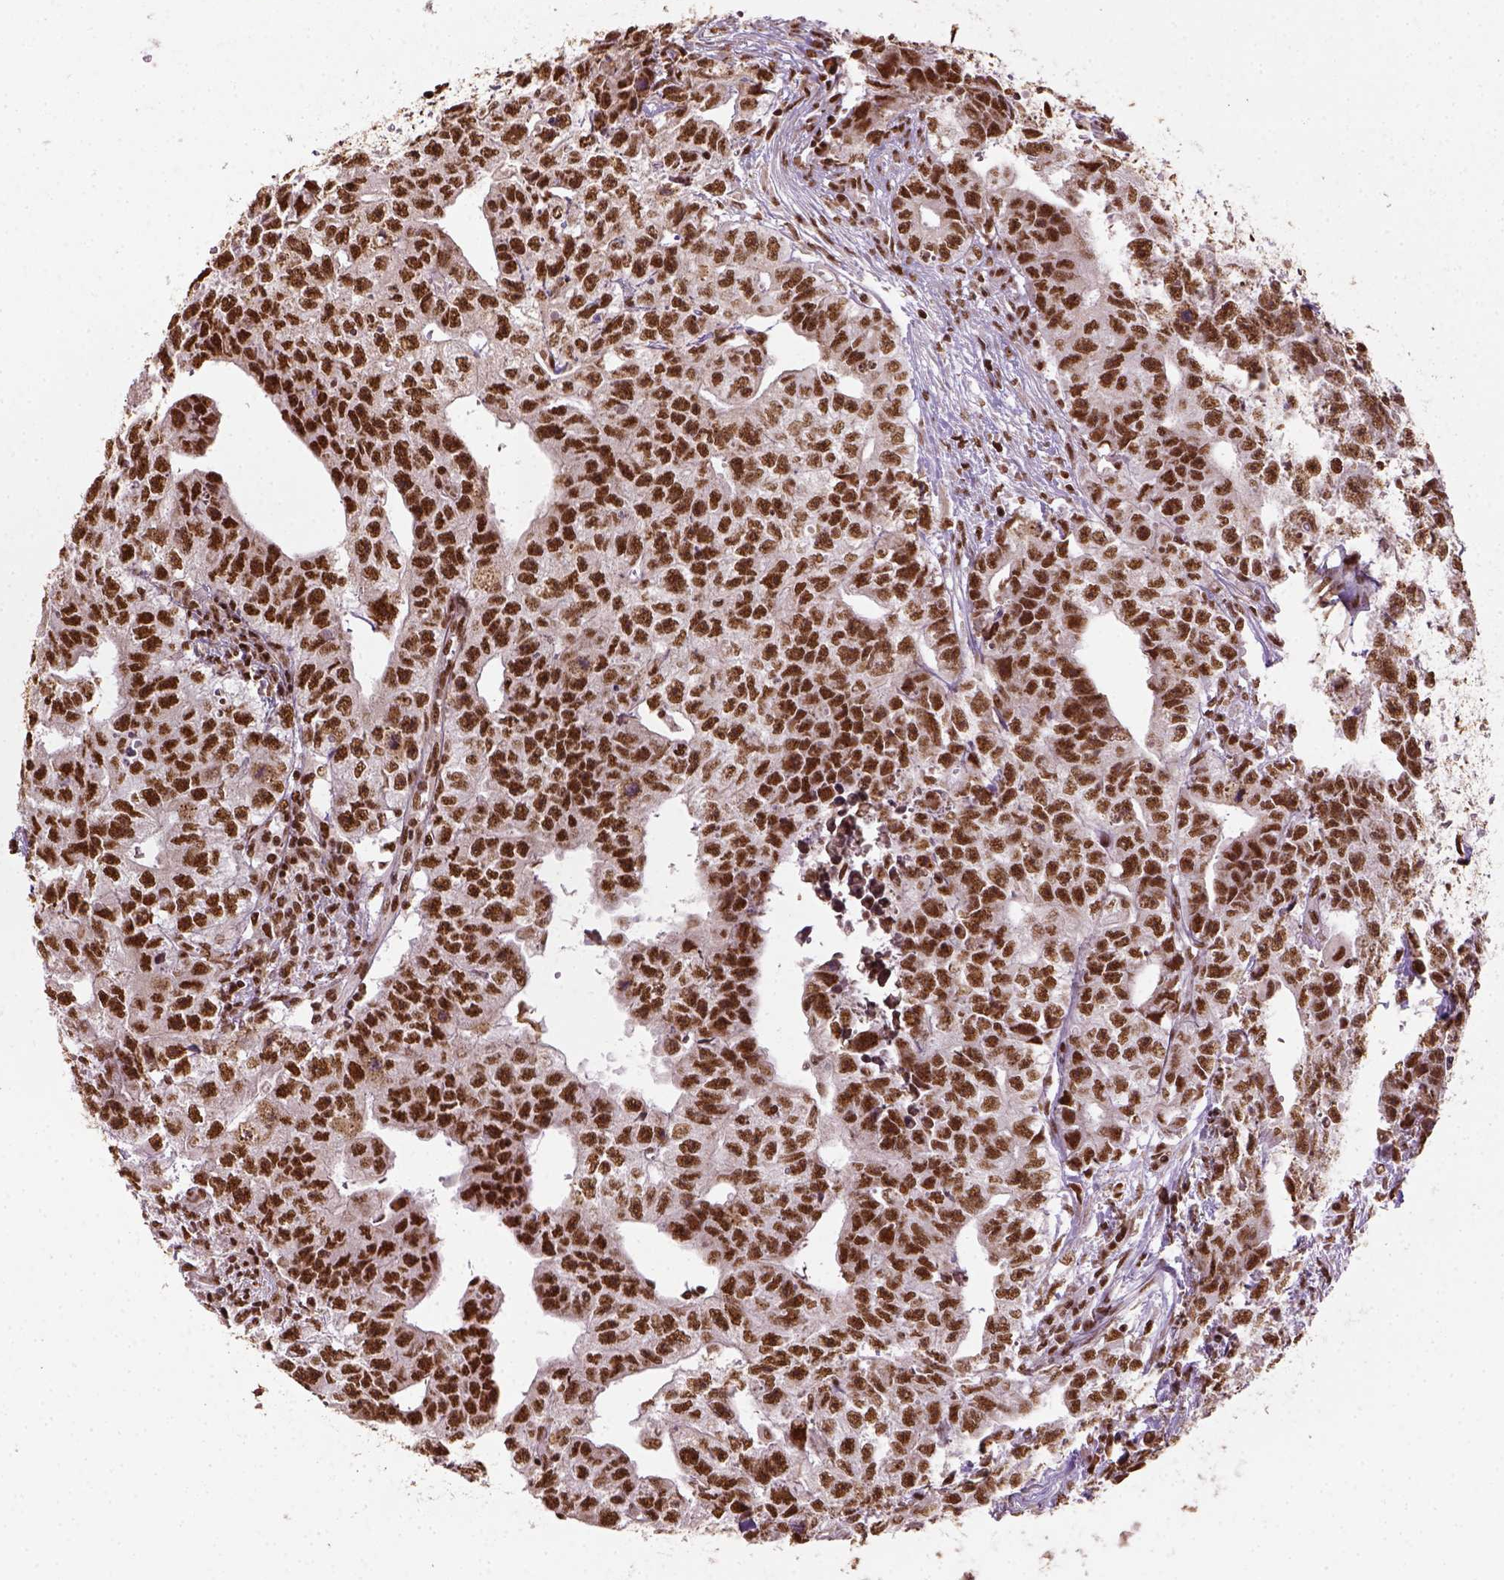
{"staining": {"intensity": "strong", "quantity": ">75%", "location": "nuclear"}, "tissue": "testis cancer", "cell_type": "Tumor cells", "image_type": "cancer", "snomed": [{"axis": "morphology", "description": "Carcinoma, Embryonal, NOS"}, {"axis": "morphology", "description": "Teratoma, malignant, NOS"}, {"axis": "topography", "description": "Testis"}], "caption": "A photomicrograph of testis cancer (embryonal carcinoma) stained for a protein reveals strong nuclear brown staining in tumor cells. (DAB = brown stain, brightfield microscopy at high magnification).", "gene": "CCAR1", "patient": {"sex": "male", "age": 24}}